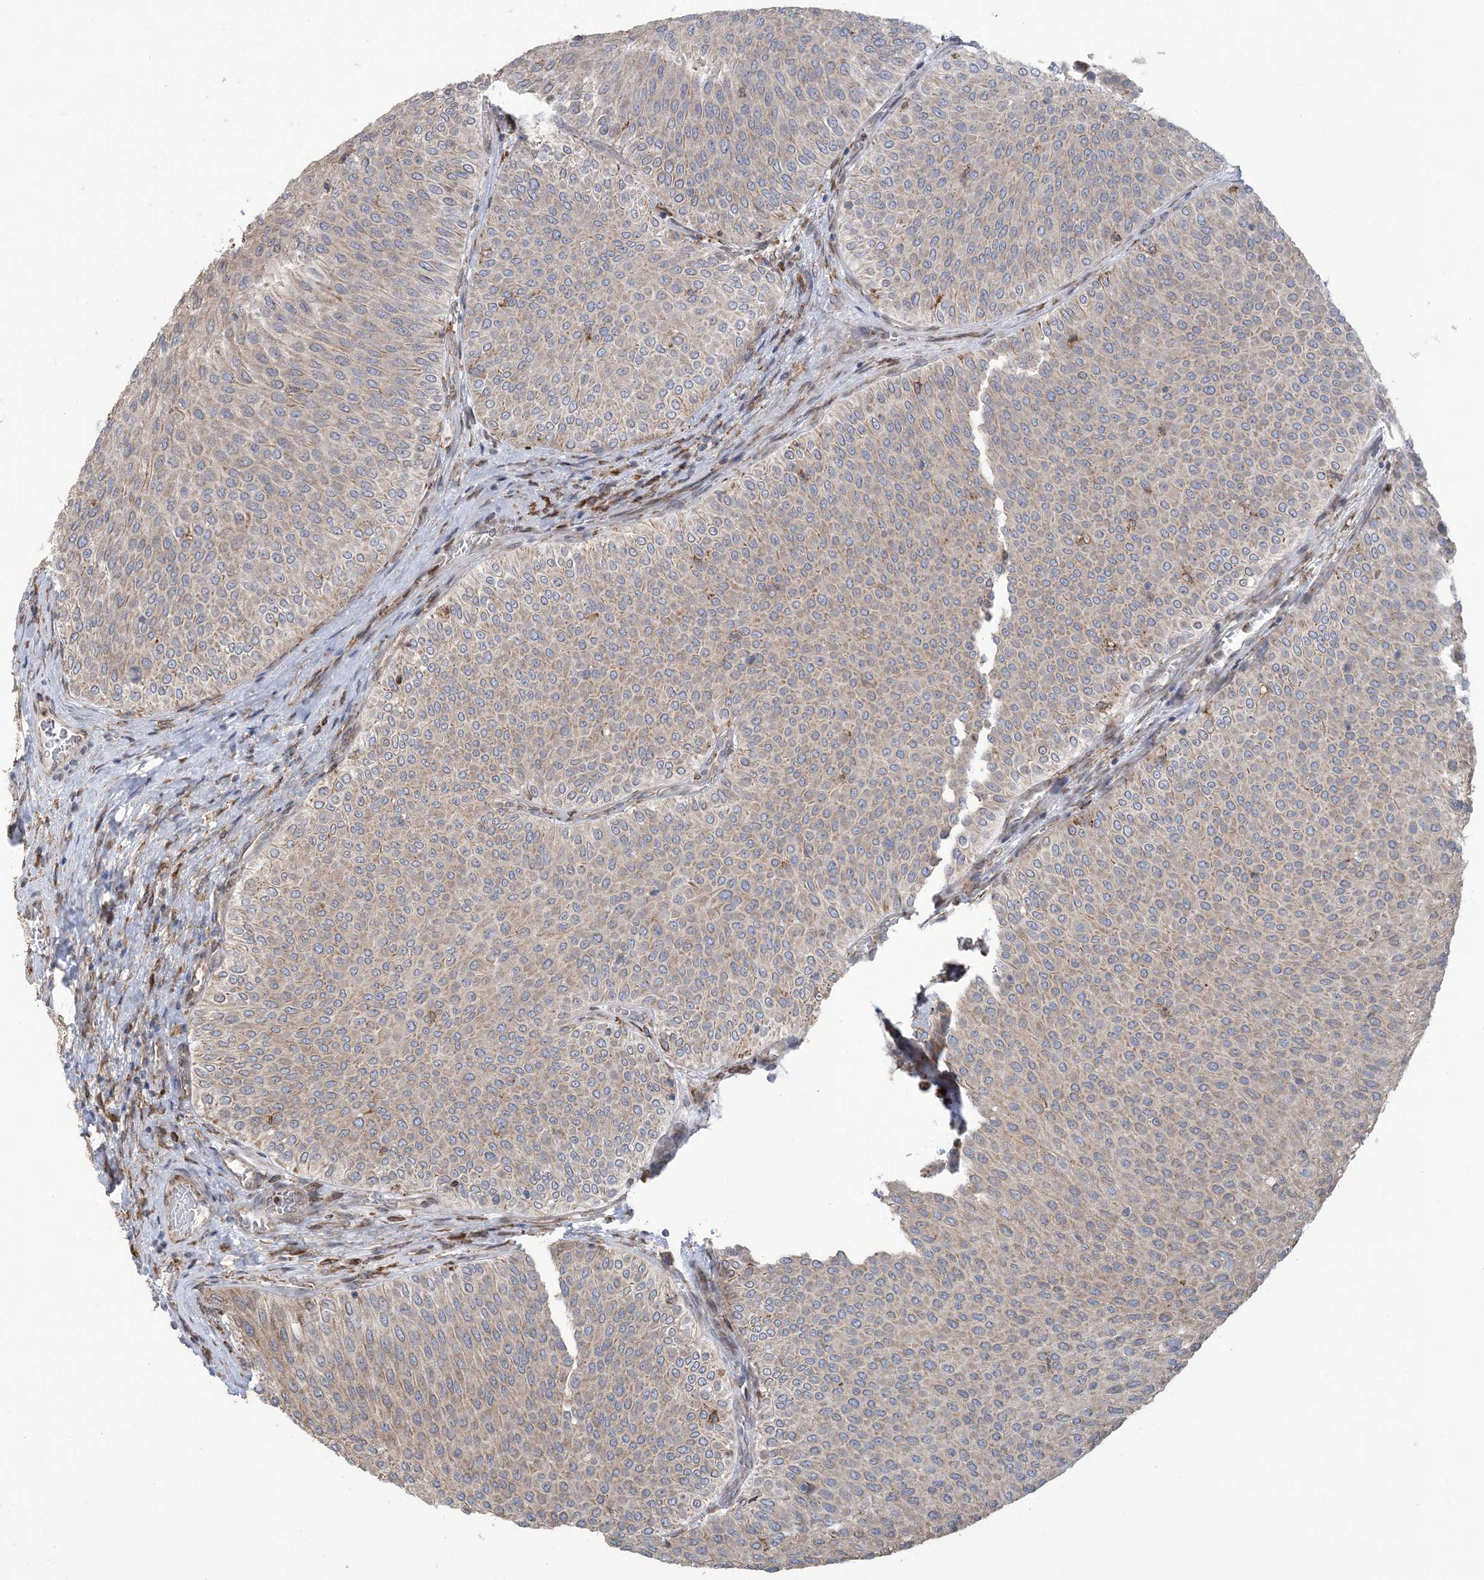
{"staining": {"intensity": "weak", "quantity": ">75%", "location": "cytoplasmic/membranous"}, "tissue": "urothelial cancer", "cell_type": "Tumor cells", "image_type": "cancer", "snomed": [{"axis": "morphology", "description": "Urothelial carcinoma, Low grade"}, {"axis": "topography", "description": "Urinary bladder"}], "caption": "There is low levels of weak cytoplasmic/membranous staining in tumor cells of urothelial carcinoma (low-grade), as demonstrated by immunohistochemical staining (brown color).", "gene": "SHANK1", "patient": {"sex": "male", "age": 78}}